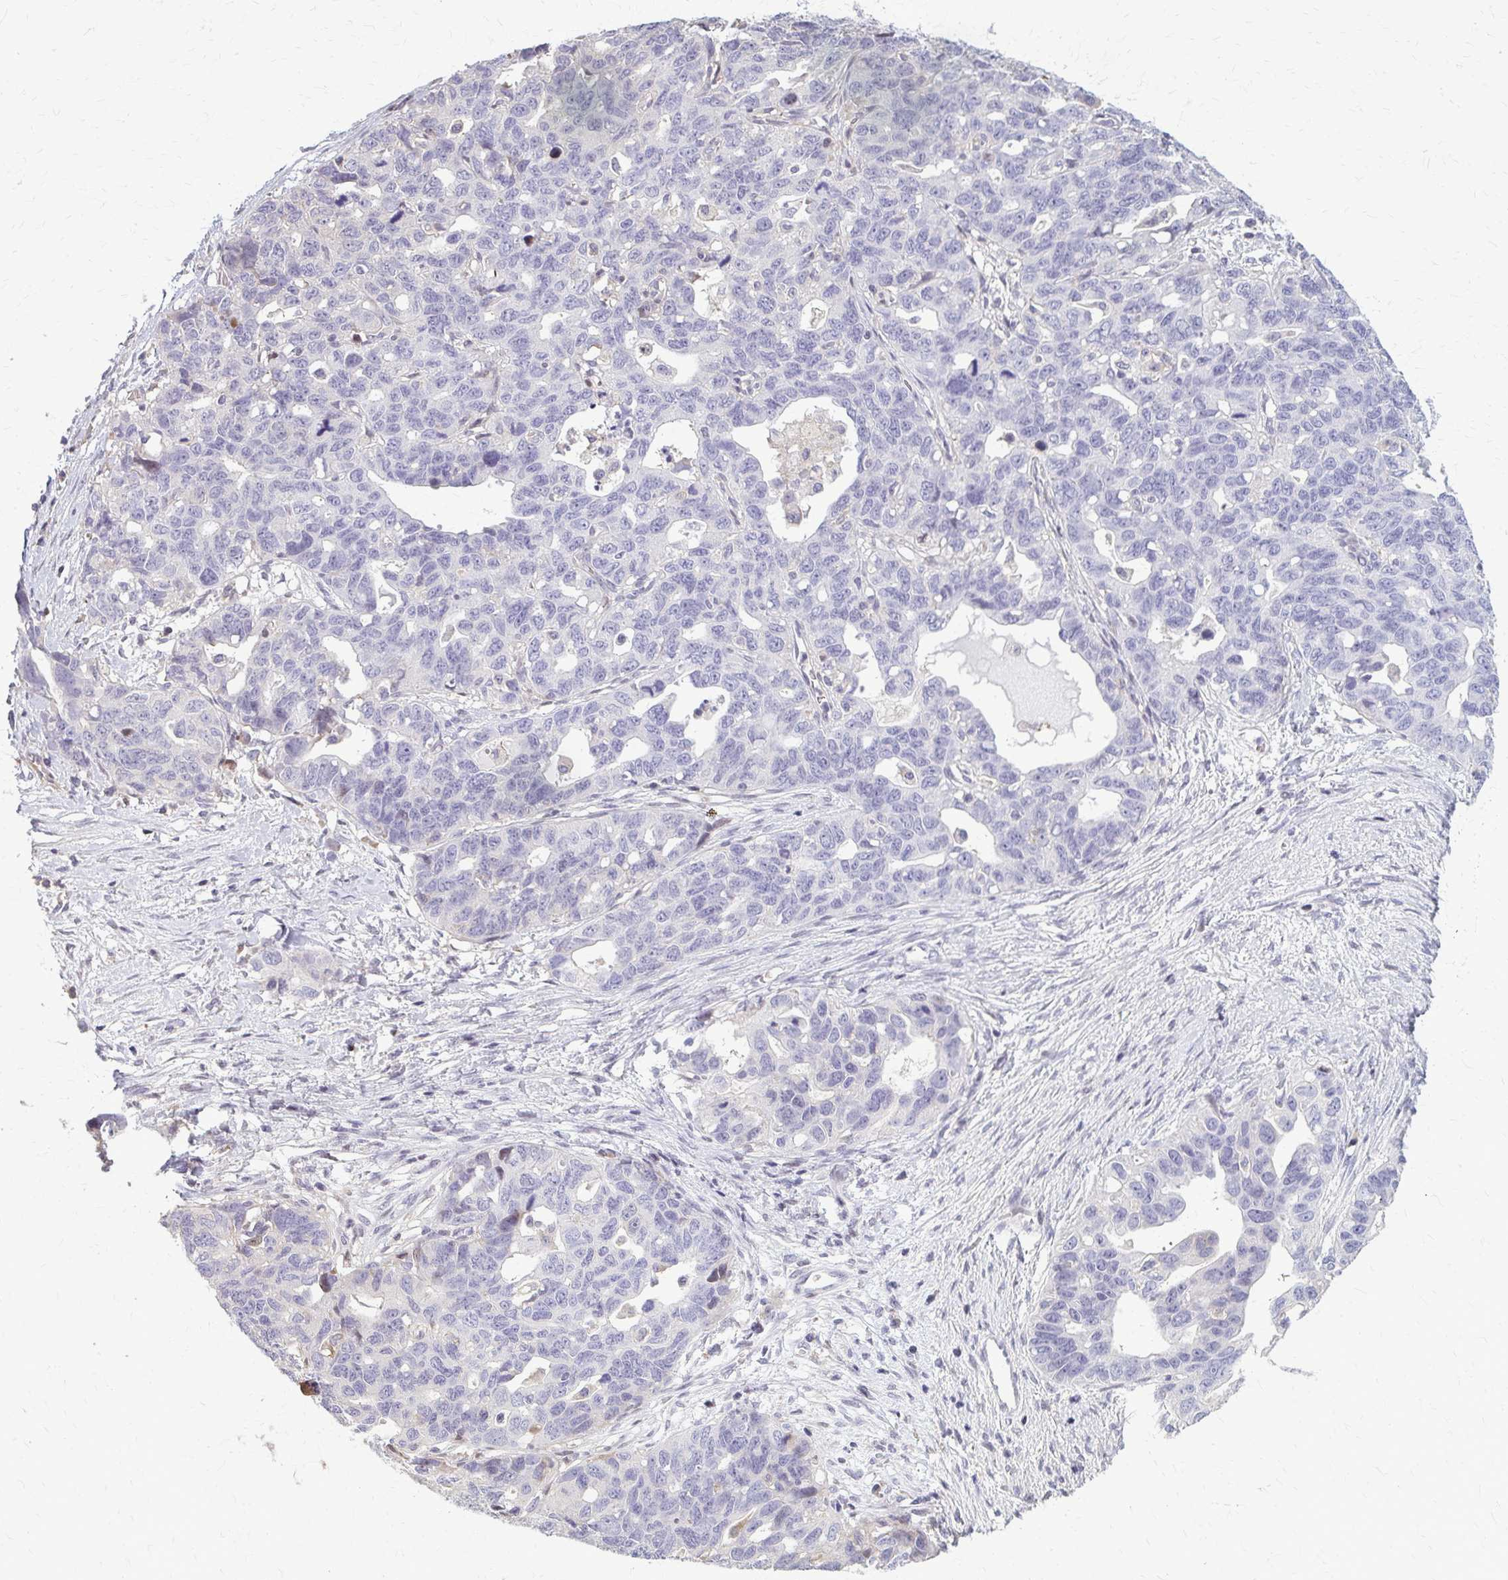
{"staining": {"intensity": "negative", "quantity": "none", "location": "none"}, "tissue": "ovarian cancer", "cell_type": "Tumor cells", "image_type": "cancer", "snomed": [{"axis": "morphology", "description": "Cystadenocarcinoma, serous, NOS"}, {"axis": "topography", "description": "Ovary"}], "caption": "A high-resolution micrograph shows IHC staining of ovarian cancer, which shows no significant expression in tumor cells.", "gene": "ZNF34", "patient": {"sex": "female", "age": 69}}